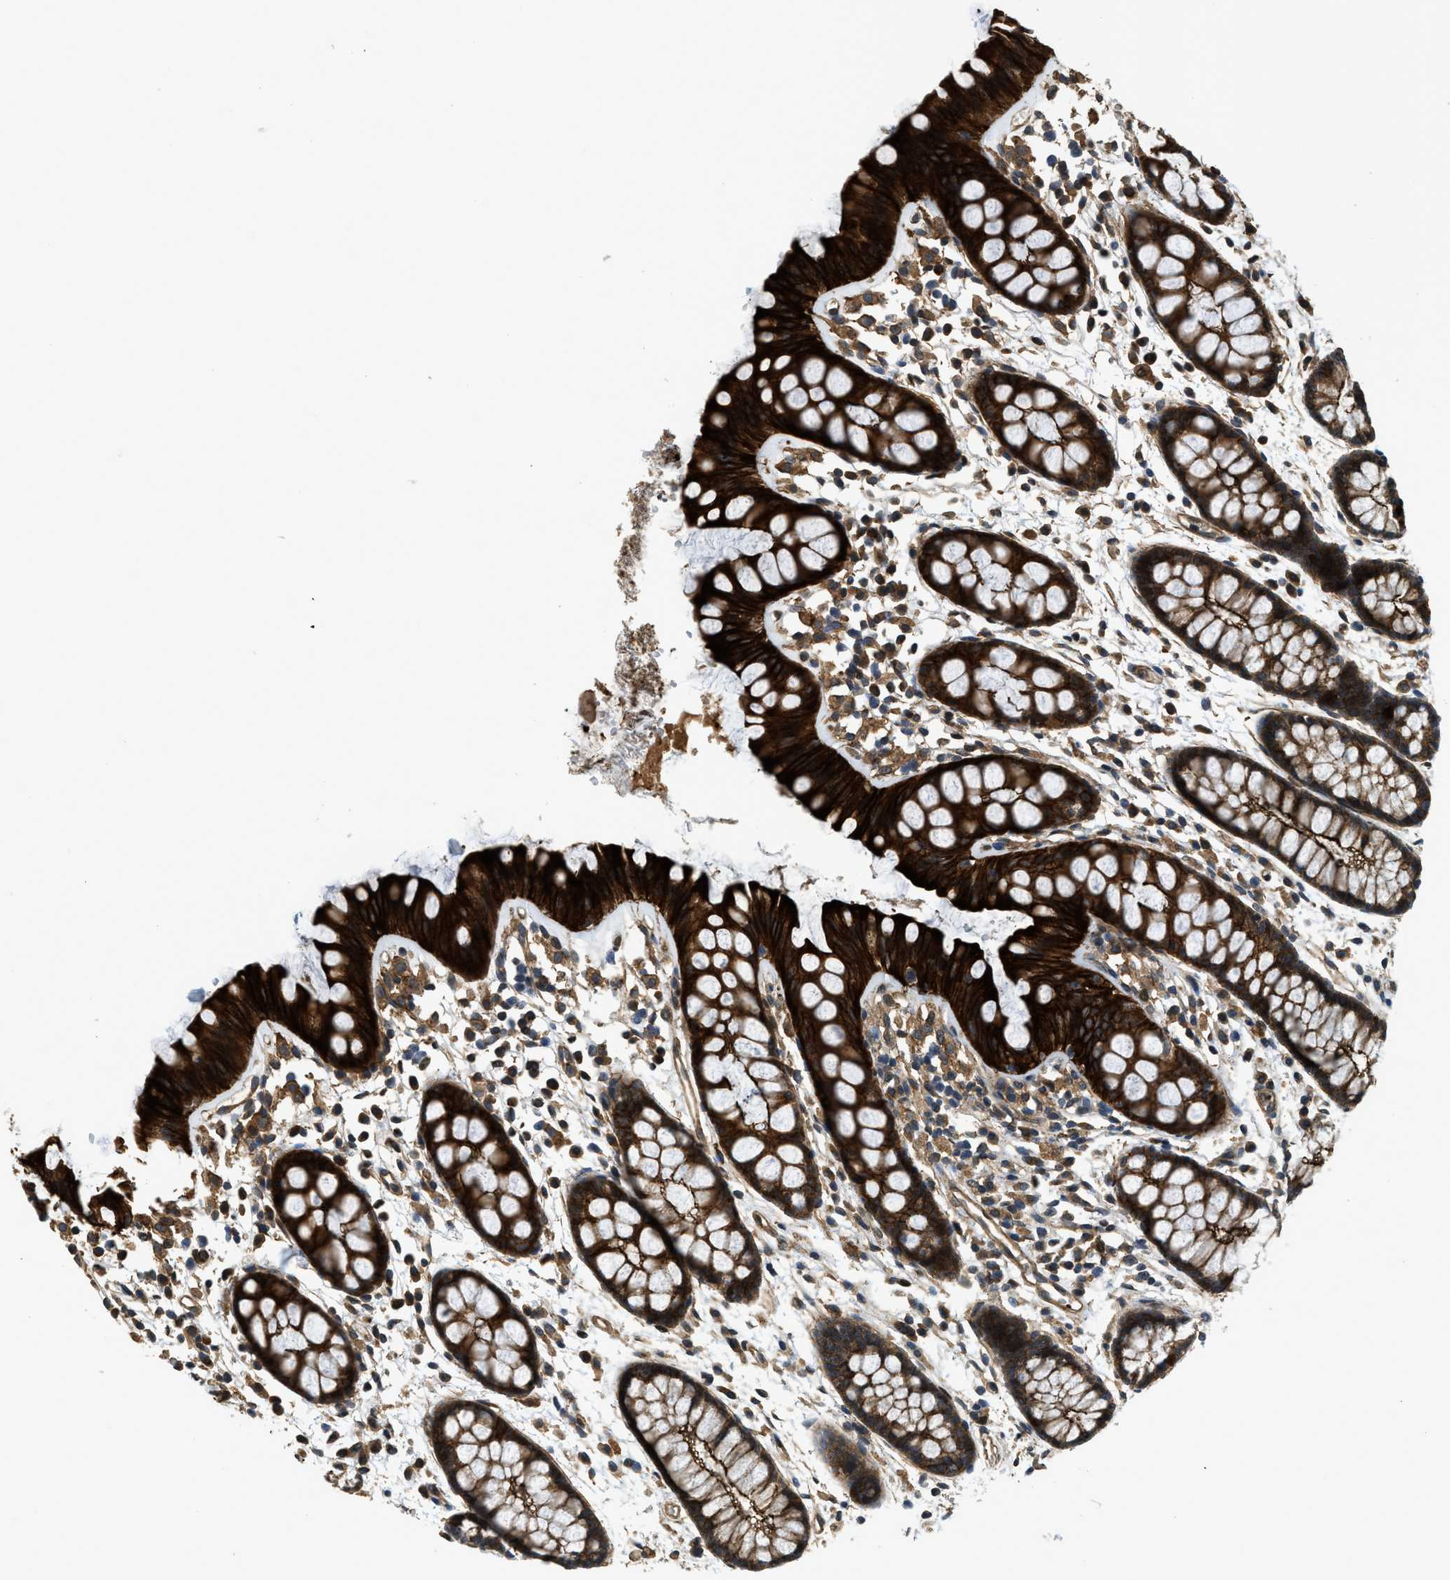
{"staining": {"intensity": "strong", "quantity": ">75%", "location": "cytoplasmic/membranous"}, "tissue": "rectum", "cell_type": "Glandular cells", "image_type": "normal", "snomed": [{"axis": "morphology", "description": "Normal tissue, NOS"}, {"axis": "topography", "description": "Rectum"}], "caption": "A high amount of strong cytoplasmic/membranous positivity is appreciated in about >75% of glandular cells in normal rectum. Using DAB (3,3'-diaminobenzidine) (brown) and hematoxylin (blue) stains, captured at high magnification using brightfield microscopy.", "gene": "CGN", "patient": {"sex": "female", "age": 66}}